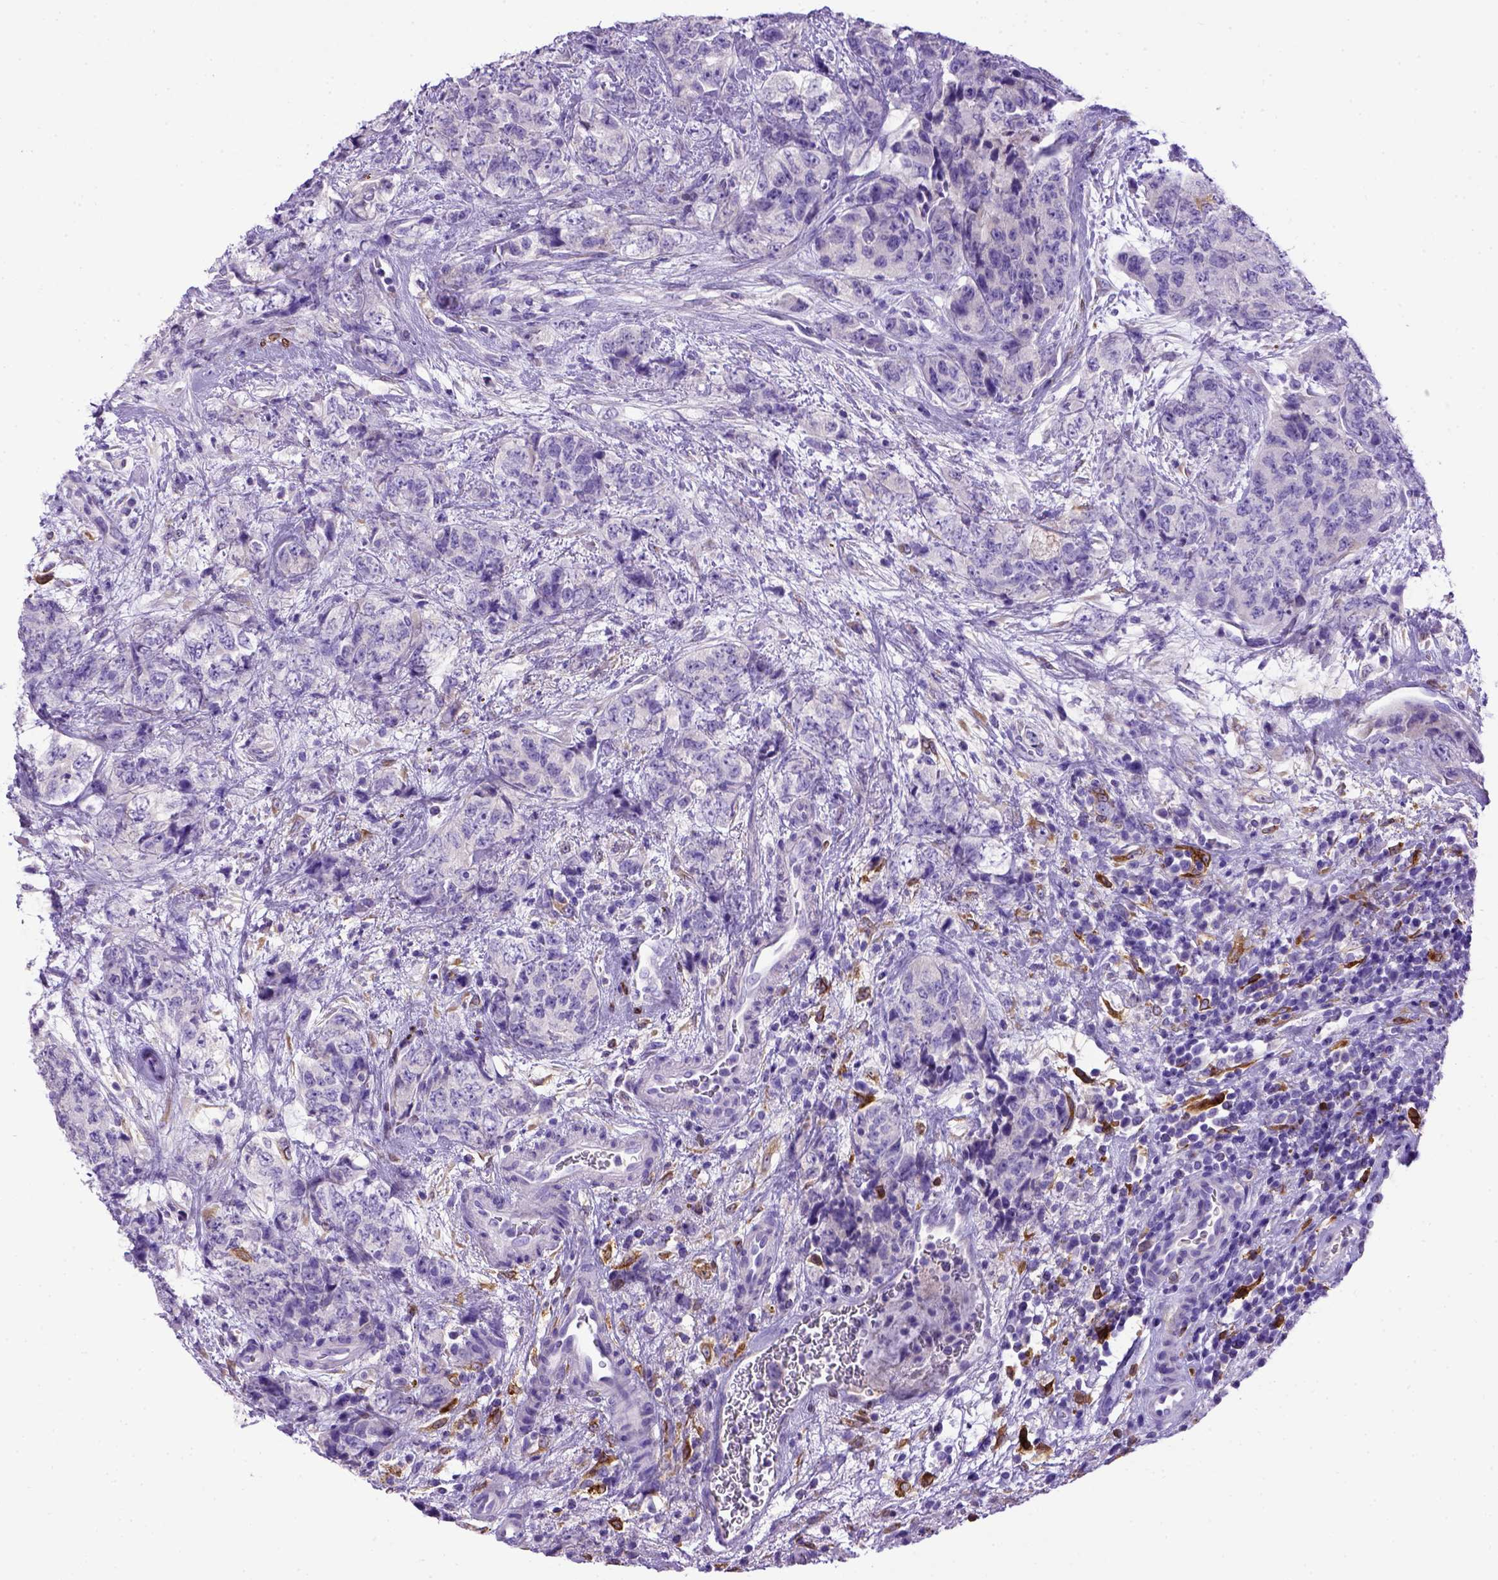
{"staining": {"intensity": "negative", "quantity": "none", "location": "none"}, "tissue": "urothelial cancer", "cell_type": "Tumor cells", "image_type": "cancer", "snomed": [{"axis": "morphology", "description": "Urothelial carcinoma, High grade"}, {"axis": "topography", "description": "Urinary bladder"}], "caption": "Urothelial cancer stained for a protein using immunohistochemistry displays no staining tumor cells.", "gene": "PTGES", "patient": {"sex": "female", "age": 78}}